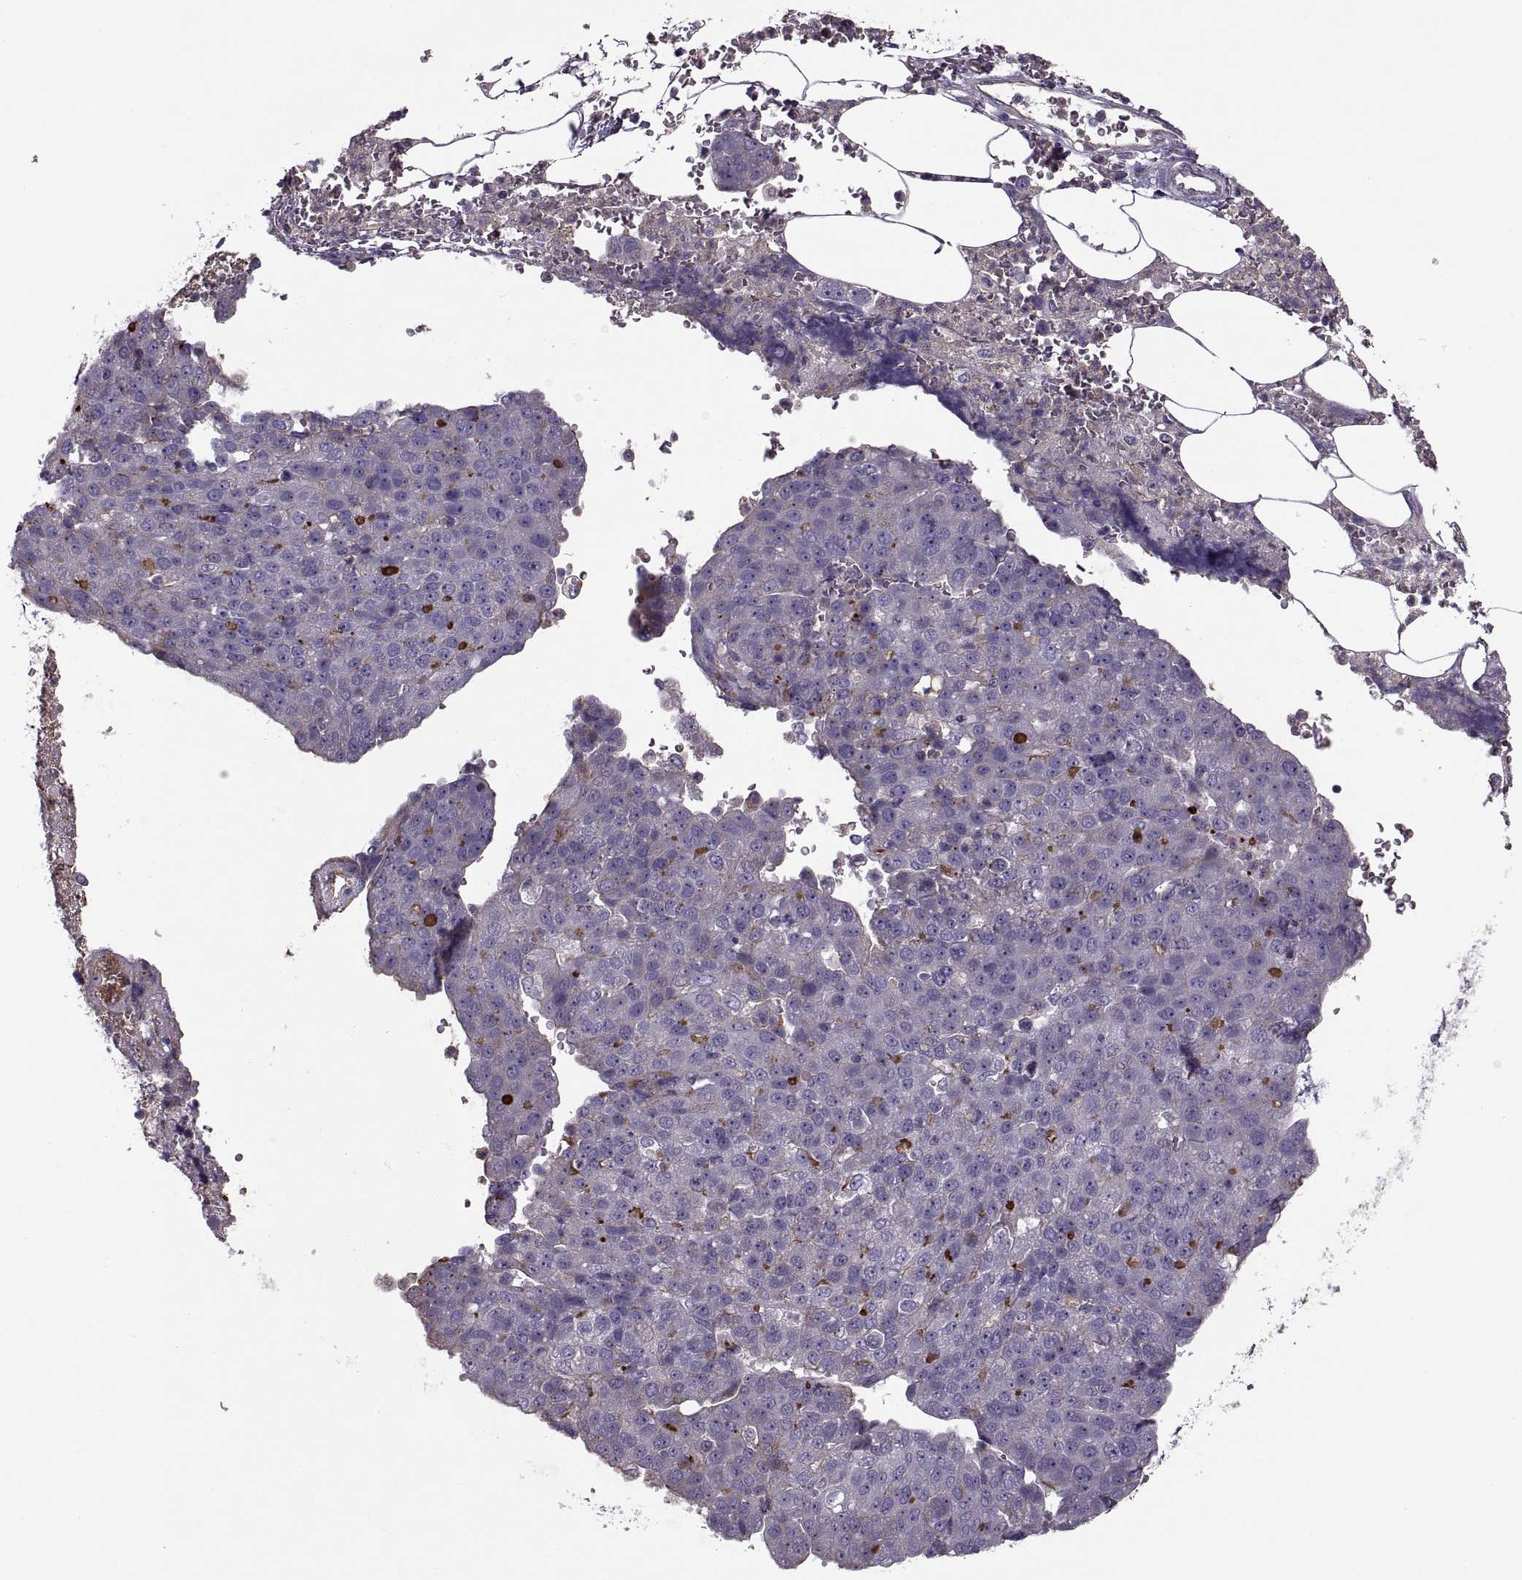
{"staining": {"intensity": "negative", "quantity": "none", "location": "none"}, "tissue": "pancreatic cancer", "cell_type": "Tumor cells", "image_type": "cancer", "snomed": [{"axis": "morphology", "description": "Adenocarcinoma, NOS"}, {"axis": "topography", "description": "Pancreas"}], "caption": "Human pancreatic adenocarcinoma stained for a protein using immunohistochemistry (IHC) displays no positivity in tumor cells.", "gene": "SLC2A3", "patient": {"sex": "female", "age": 61}}